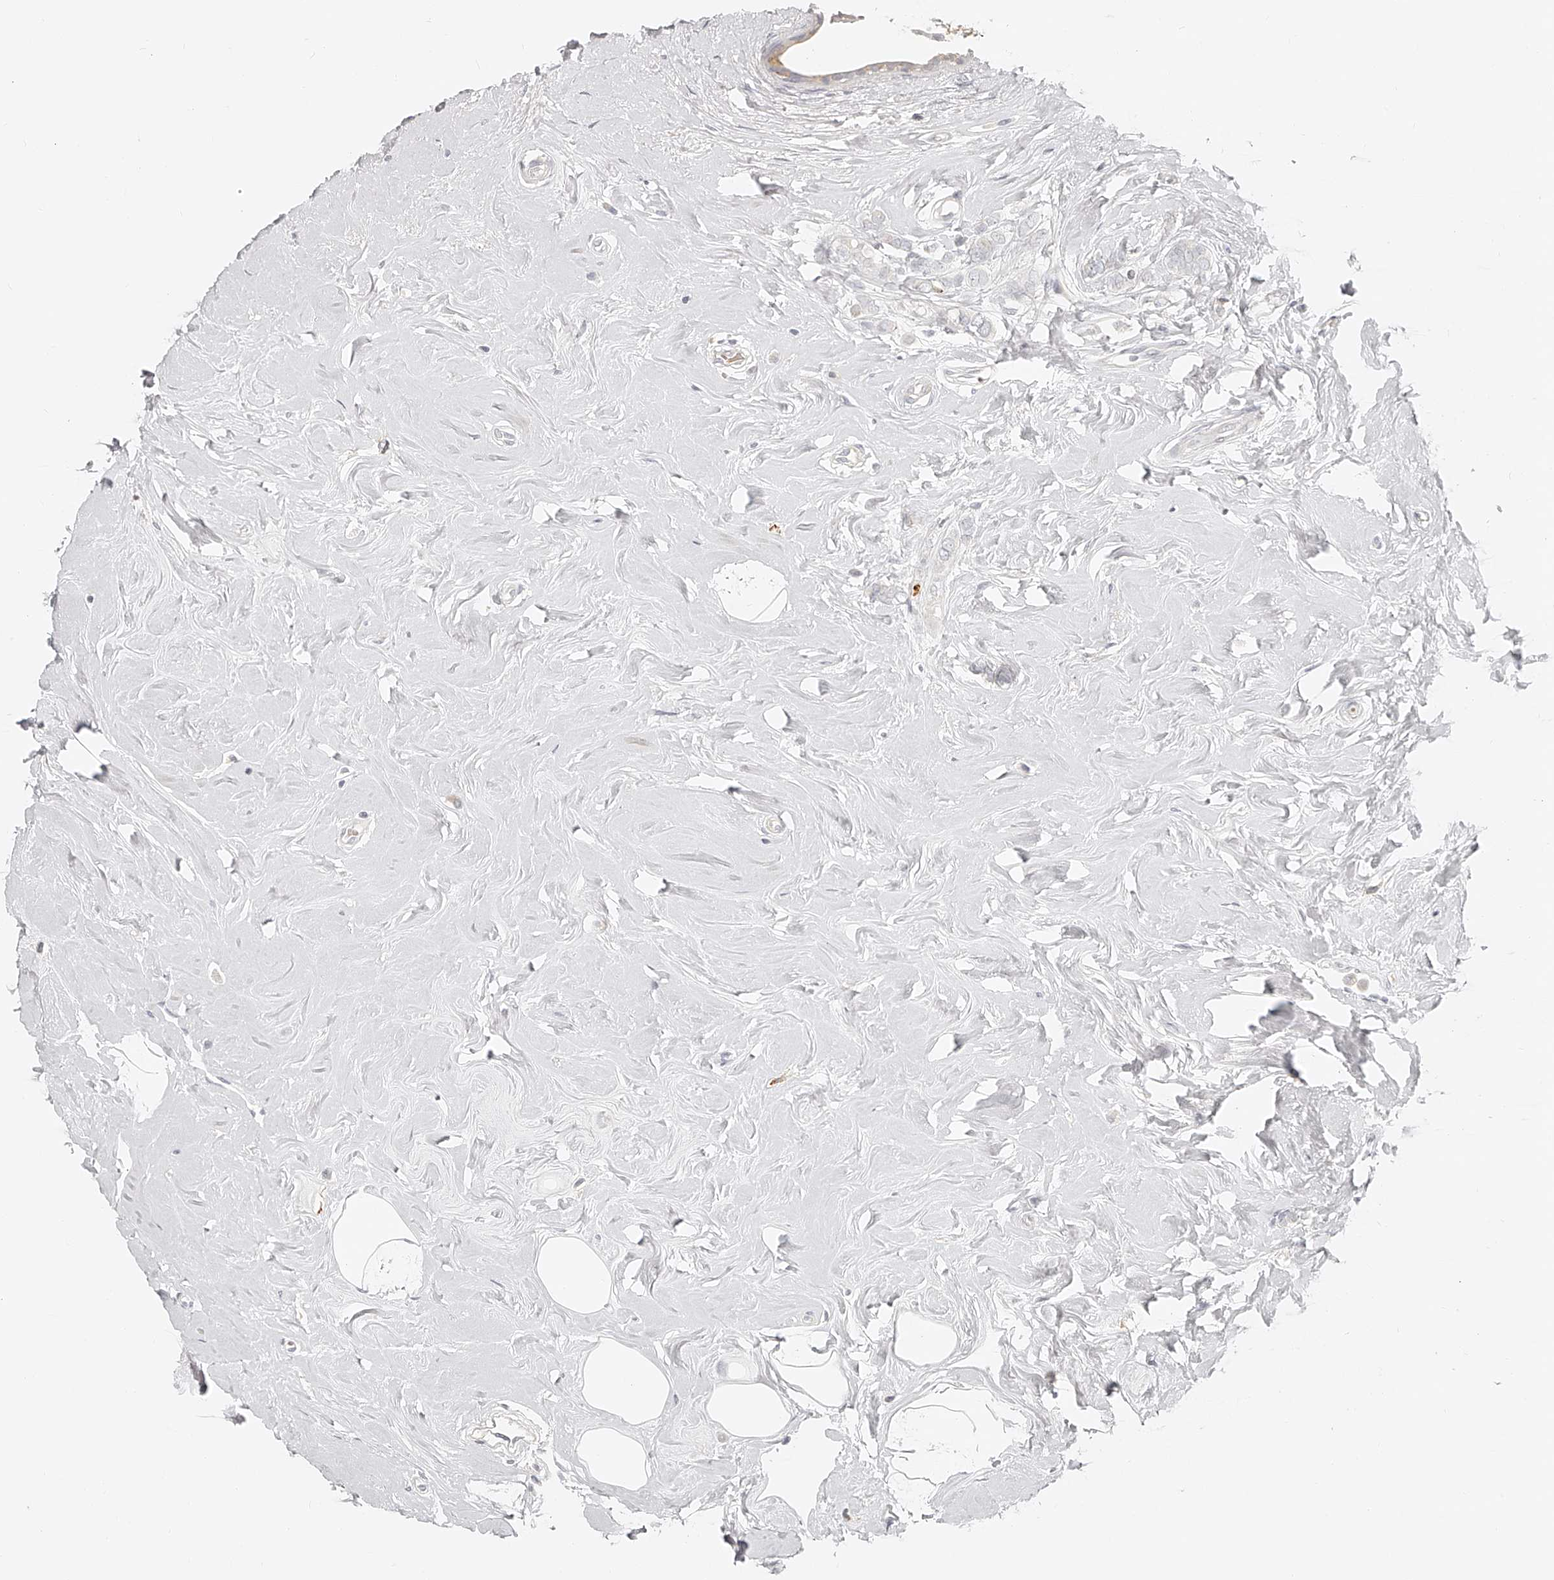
{"staining": {"intensity": "negative", "quantity": "none", "location": "none"}, "tissue": "breast cancer", "cell_type": "Tumor cells", "image_type": "cancer", "snomed": [{"axis": "morphology", "description": "Lobular carcinoma"}, {"axis": "topography", "description": "Breast"}], "caption": "IHC micrograph of breast lobular carcinoma stained for a protein (brown), which exhibits no positivity in tumor cells.", "gene": "ITGB3", "patient": {"sex": "female", "age": 47}}